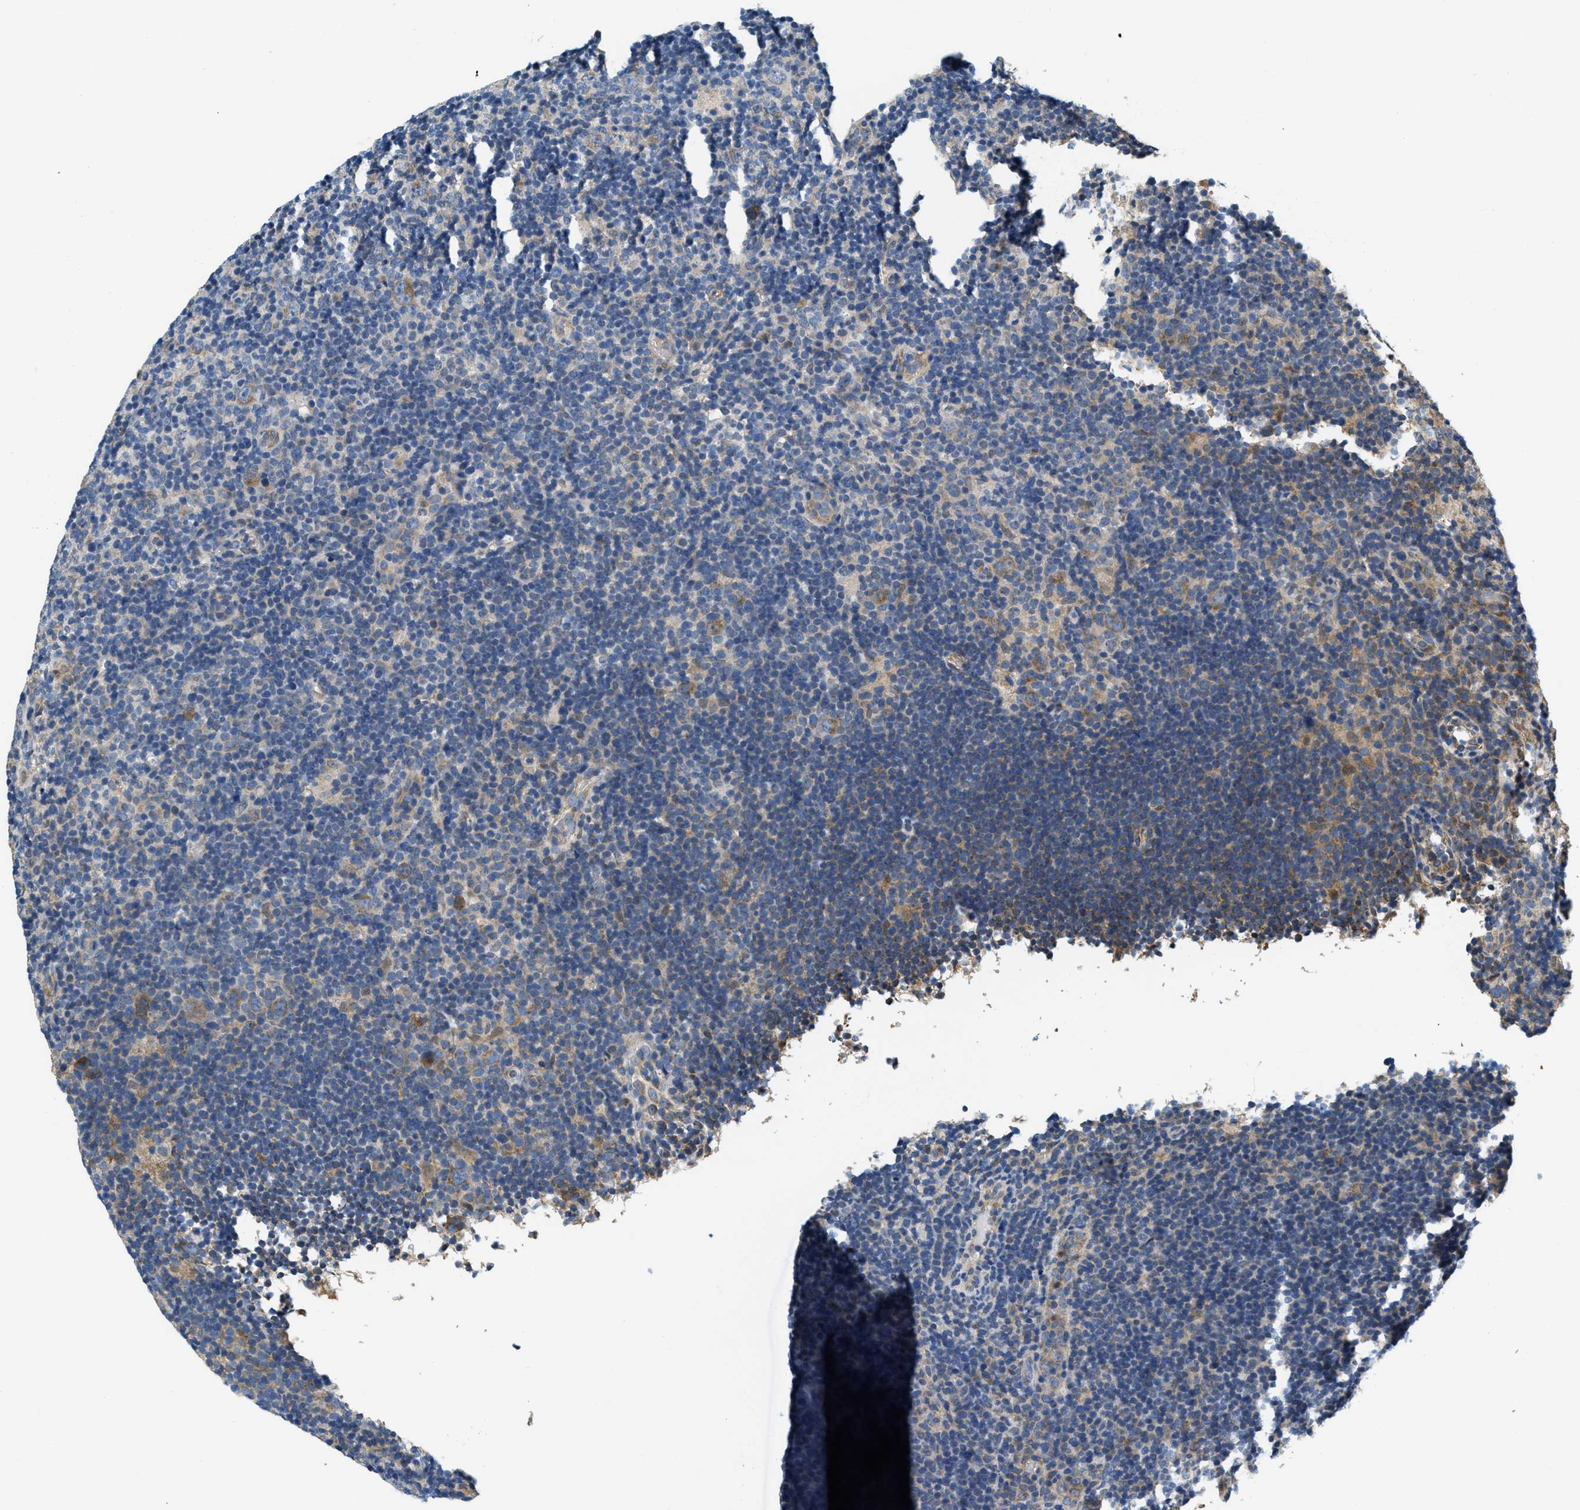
{"staining": {"intensity": "moderate", "quantity": ">75%", "location": "cytoplasmic/membranous"}, "tissue": "lymphoma", "cell_type": "Tumor cells", "image_type": "cancer", "snomed": [{"axis": "morphology", "description": "Hodgkin's disease, NOS"}, {"axis": "topography", "description": "Lymph node"}], "caption": "Lymphoma stained with a brown dye reveals moderate cytoplasmic/membranous positive positivity in approximately >75% of tumor cells.", "gene": "TOMM70", "patient": {"sex": "female", "age": 57}}